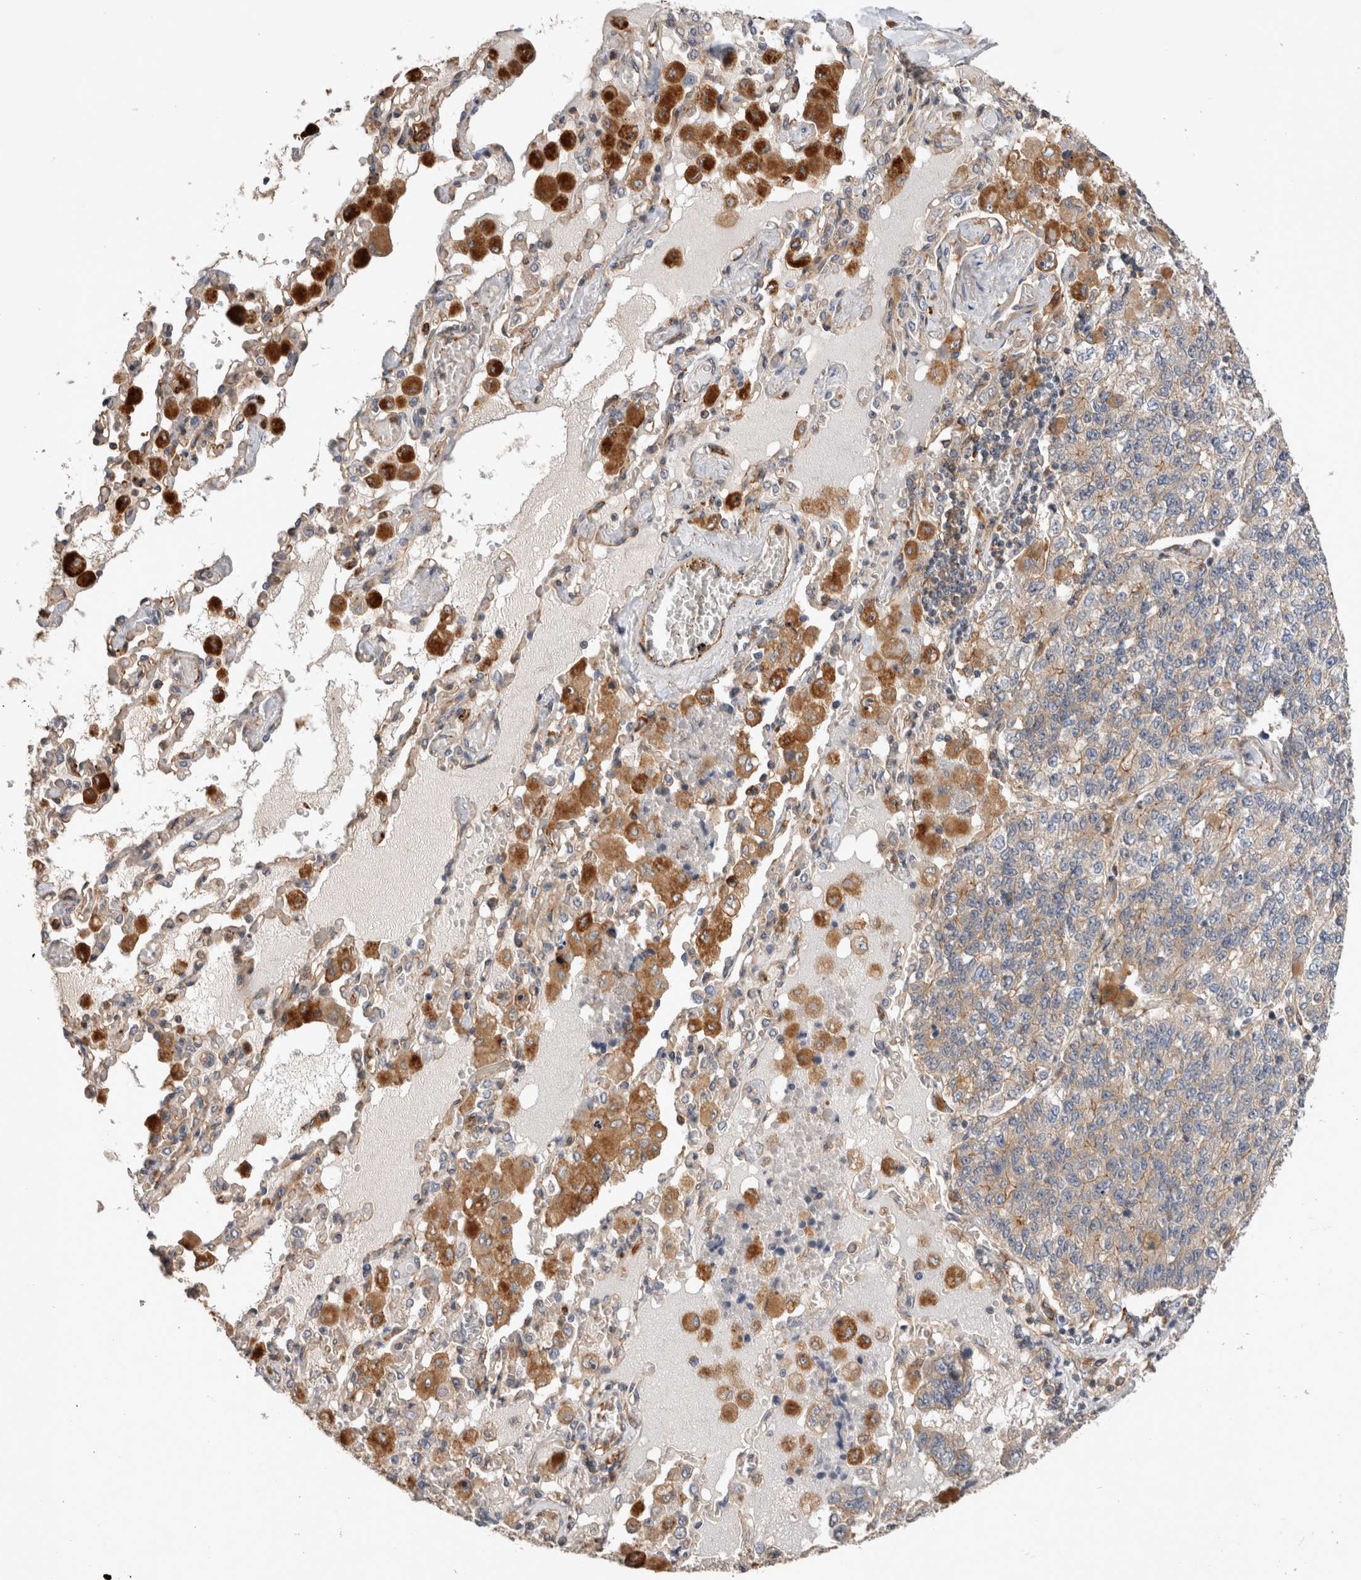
{"staining": {"intensity": "weak", "quantity": "25%-75%", "location": "cytoplasmic/membranous"}, "tissue": "lung cancer", "cell_type": "Tumor cells", "image_type": "cancer", "snomed": [{"axis": "morphology", "description": "Adenocarcinoma, NOS"}, {"axis": "topography", "description": "Lung"}], "caption": "A low amount of weak cytoplasmic/membranous expression is identified in approximately 25%-75% of tumor cells in lung cancer tissue. The staining is performed using DAB brown chromogen to label protein expression. The nuclei are counter-stained blue using hematoxylin.", "gene": "BNIP2", "patient": {"sex": "male", "age": 49}}